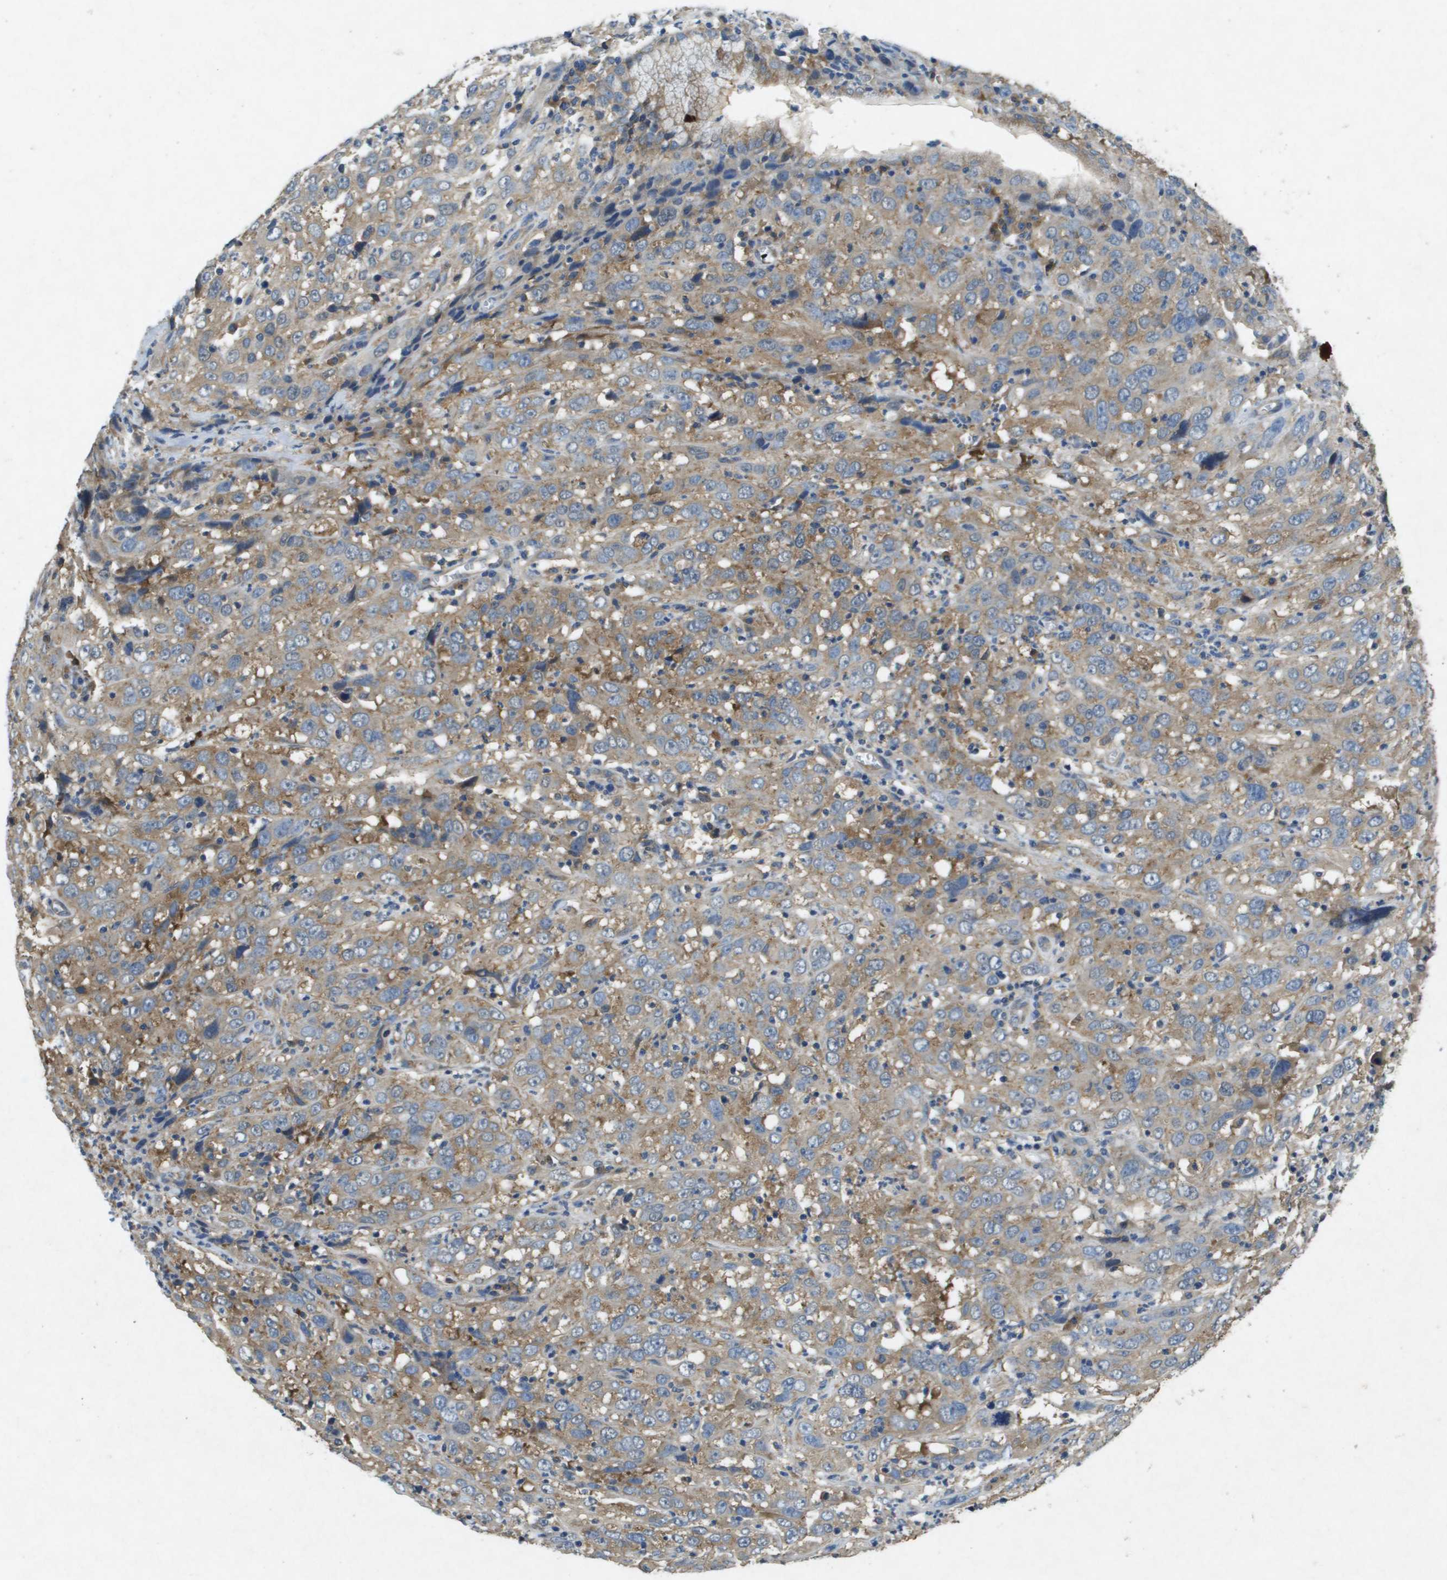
{"staining": {"intensity": "moderate", "quantity": ">75%", "location": "cytoplasmic/membranous"}, "tissue": "cervical cancer", "cell_type": "Tumor cells", "image_type": "cancer", "snomed": [{"axis": "morphology", "description": "Squamous cell carcinoma, NOS"}, {"axis": "topography", "description": "Cervix"}], "caption": "This micrograph displays IHC staining of human cervical squamous cell carcinoma, with medium moderate cytoplasmic/membranous expression in about >75% of tumor cells.", "gene": "PTPRT", "patient": {"sex": "female", "age": 32}}